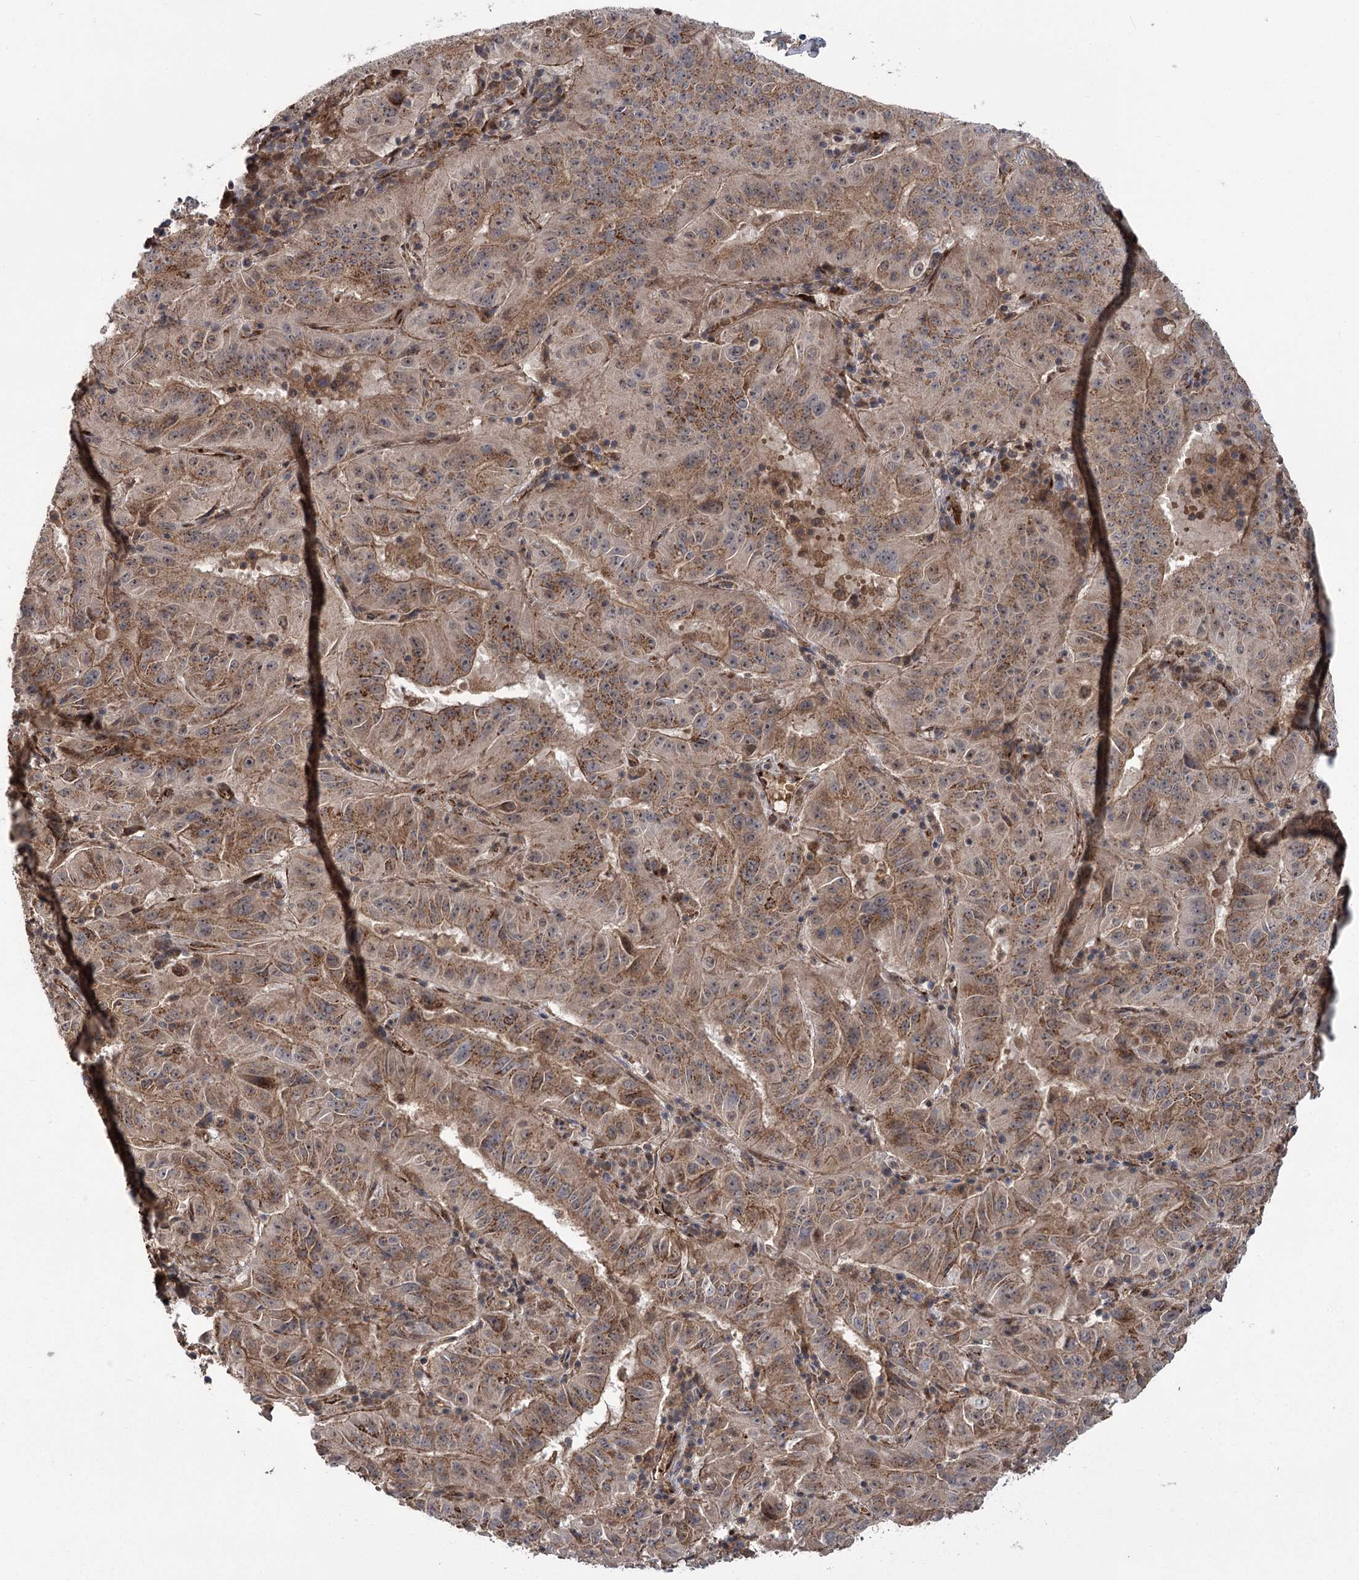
{"staining": {"intensity": "moderate", "quantity": ">75%", "location": "cytoplasmic/membranous"}, "tissue": "pancreatic cancer", "cell_type": "Tumor cells", "image_type": "cancer", "snomed": [{"axis": "morphology", "description": "Adenocarcinoma, NOS"}, {"axis": "topography", "description": "Pancreas"}], "caption": "Immunohistochemistry (IHC) (DAB) staining of human pancreatic cancer (adenocarcinoma) reveals moderate cytoplasmic/membranous protein expression in about >75% of tumor cells. (Stains: DAB in brown, nuclei in blue, Microscopy: brightfield microscopy at high magnification).", "gene": "CARD19", "patient": {"sex": "male", "age": 63}}